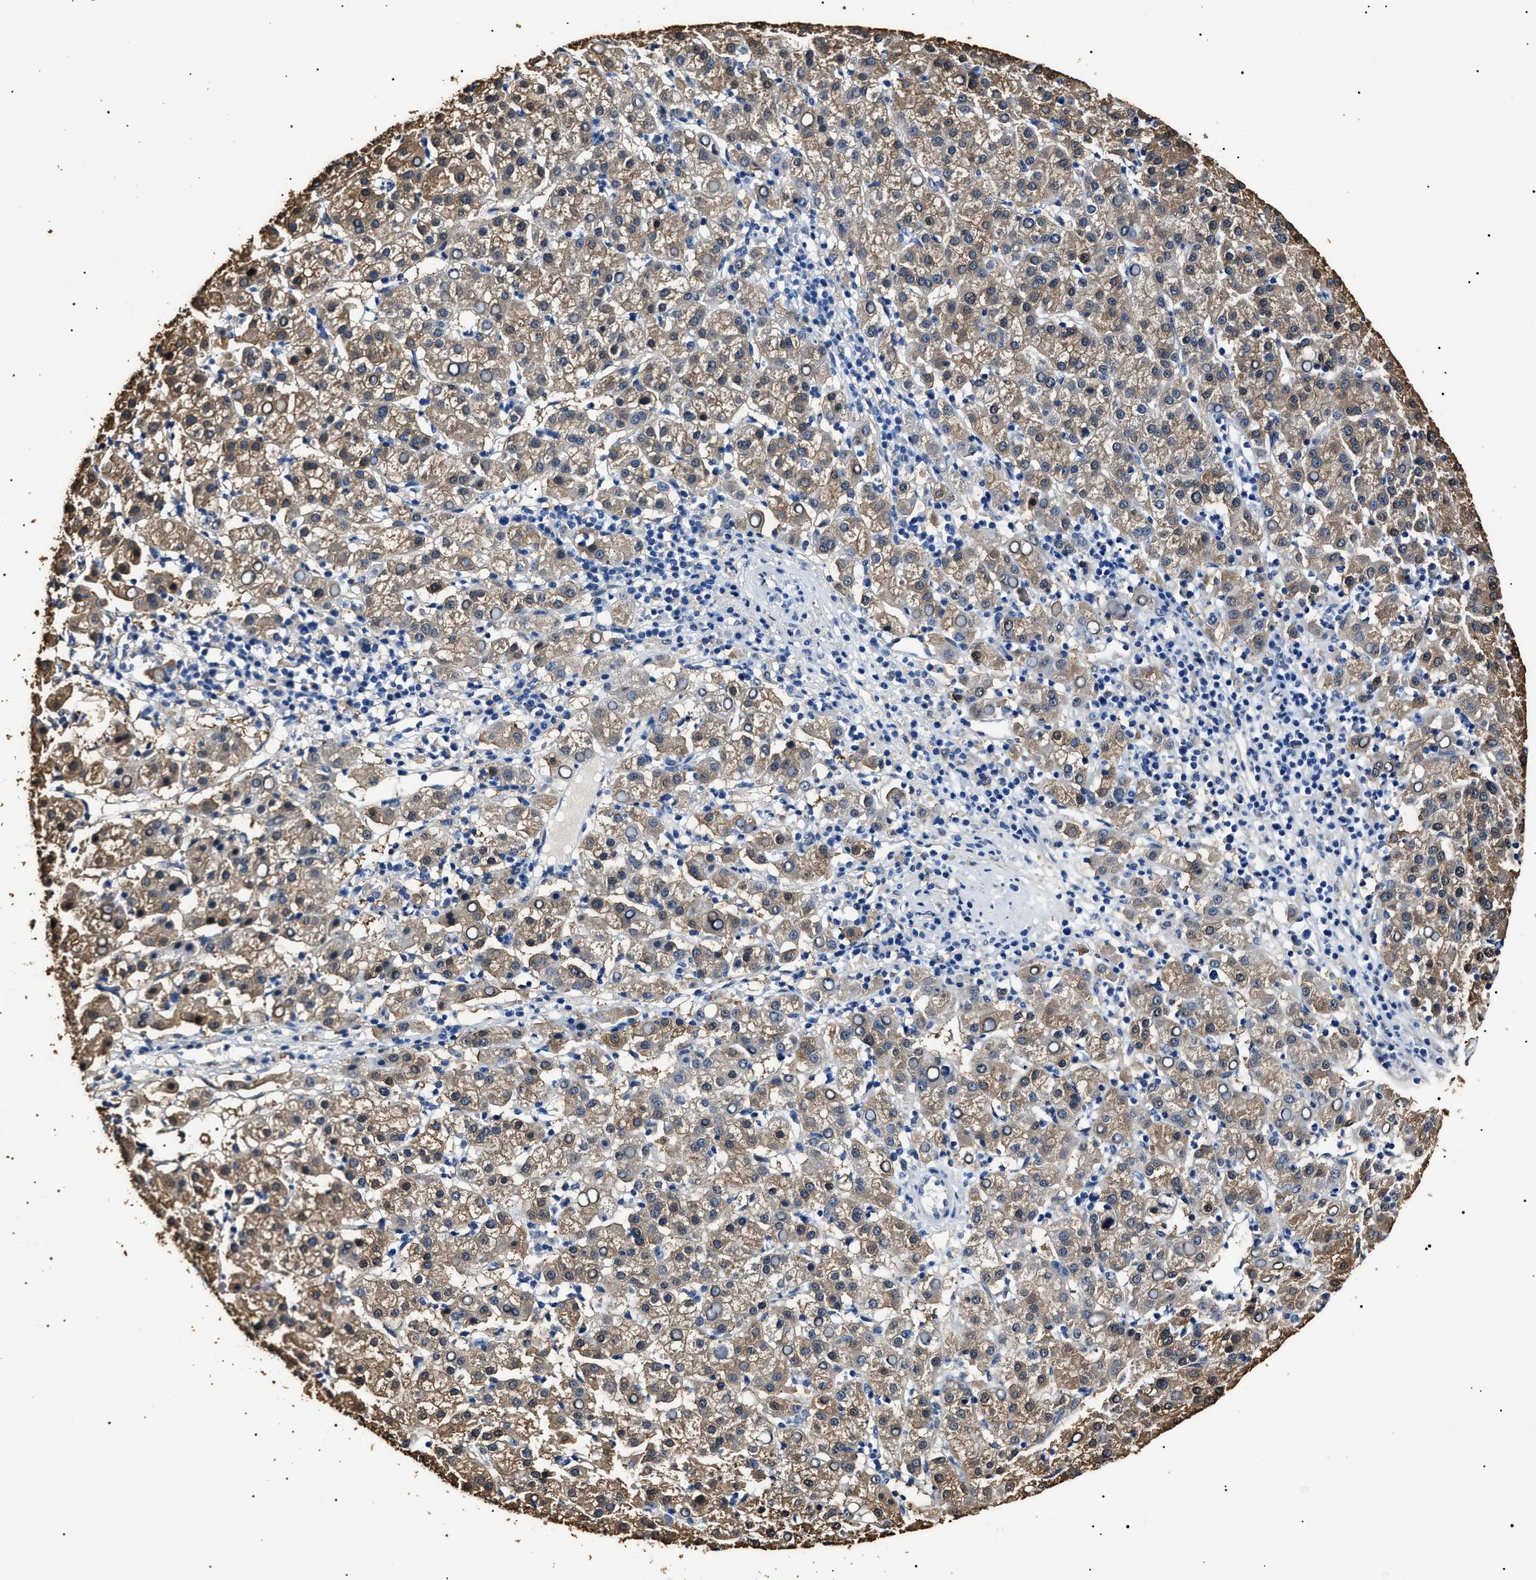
{"staining": {"intensity": "weak", "quantity": ">75%", "location": "cytoplasmic/membranous"}, "tissue": "liver cancer", "cell_type": "Tumor cells", "image_type": "cancer", "snomed": [{"axis": "morphology", "description": "Carcinoma, Hepatocellular, NOS"}, {"axis": "topography", "description": "Liver"}], "caption": "High-power microscopy captured an immunohistochemistry histopathology image of liver cancer, revealing weak cytoplasmic/membranous staining in about >75% of tumor cells.", "gene": "ALDH1A1", "patient": {"sex": "female", "age": 58}}